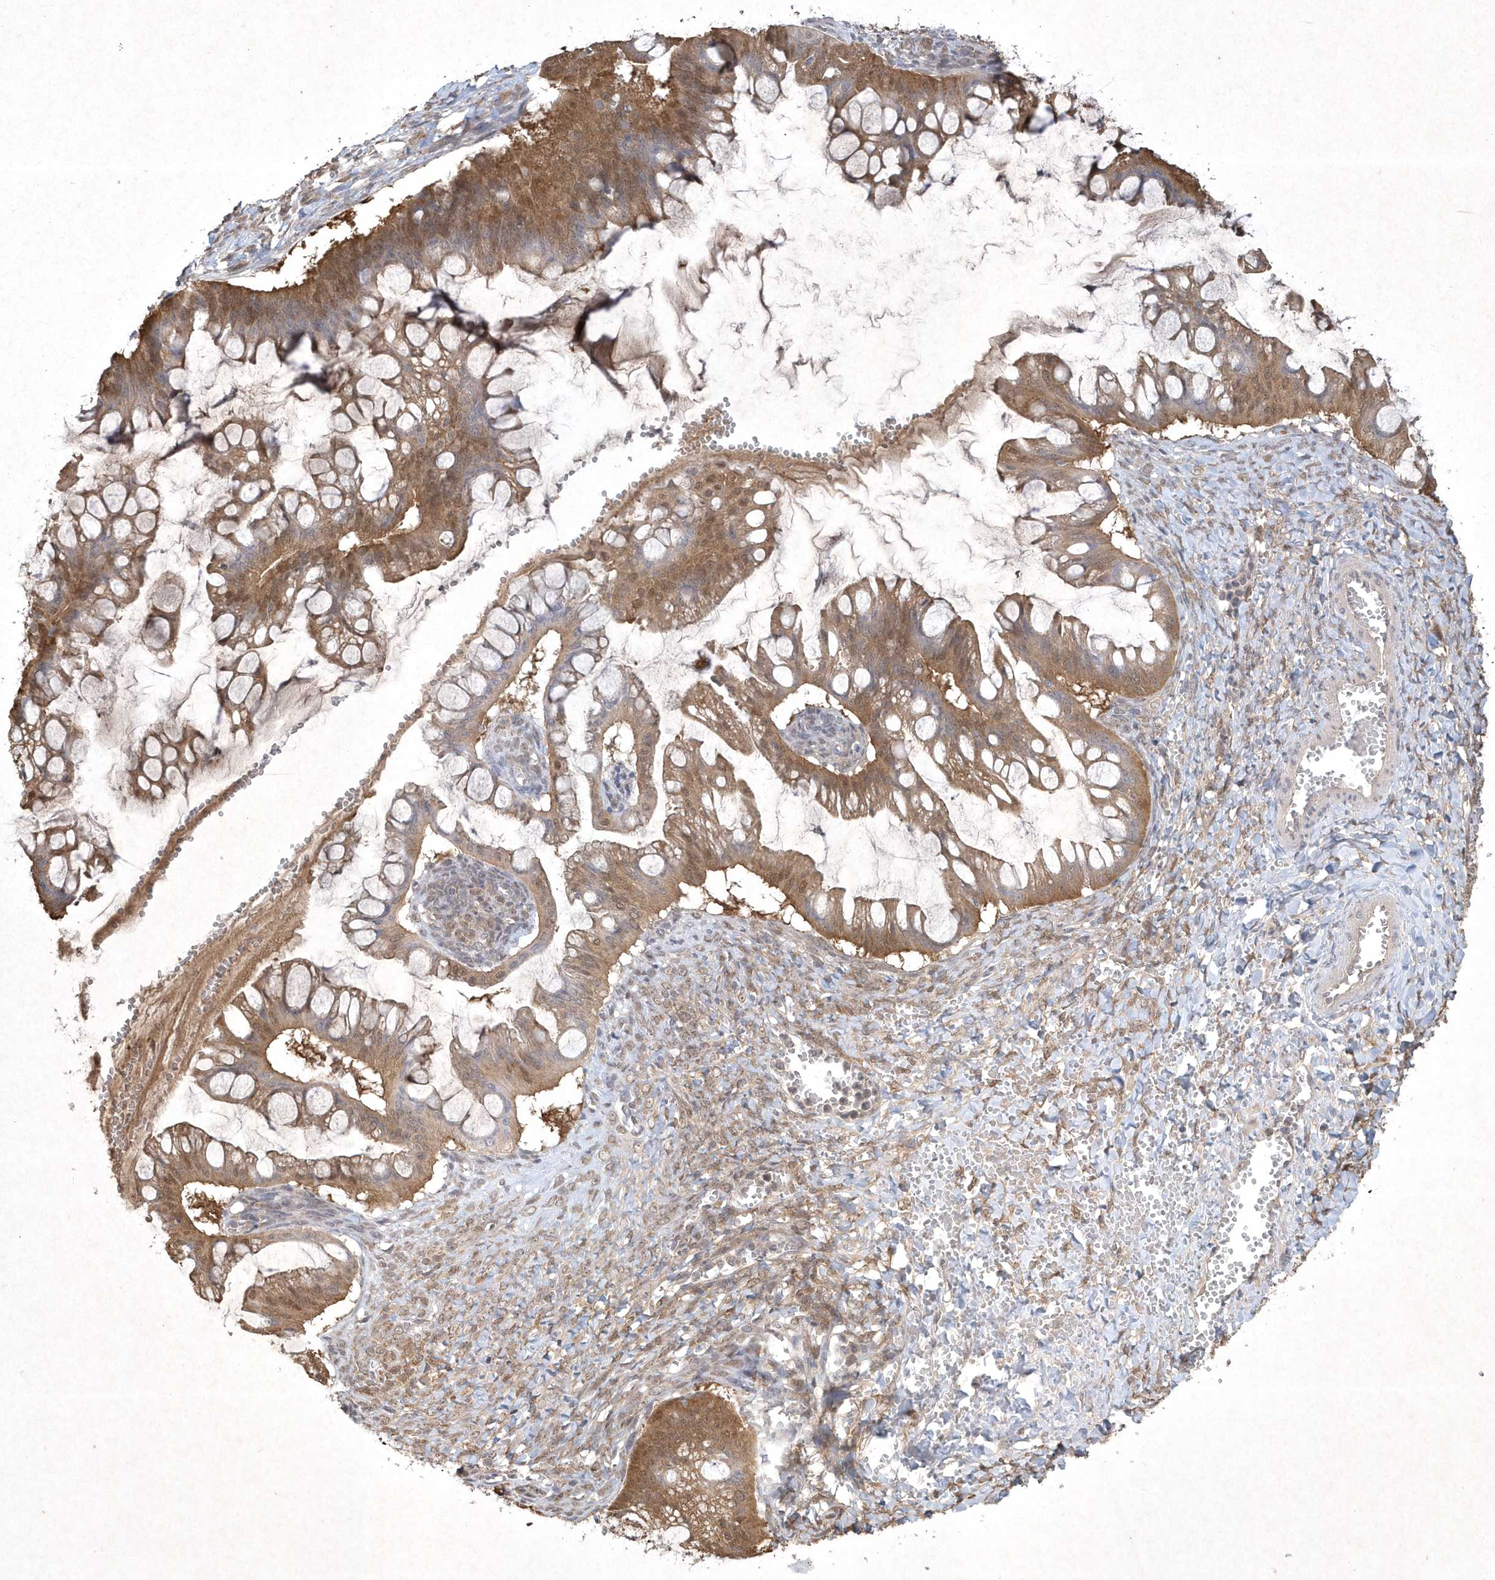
{"staining": {"intensity": "moderate", "quantity": ">75%", "location": "cytoplasmic/membranous,nuclear"}, "tissue": "ovarian cancer", "cell_type": "Tumor cells", "image_type": "cancer", "snomed": [{"axis": "morphology", "description": "Cystadenocarcinoma, mucinous, NOS"}, {"axis": "topography", "description": "Ovary"}], "caption": "Moderate cytoplasmic/membranous and nuclear expression is appreciated in about >75% of tumor cells in ovarian cancer.", "gene": "AKR7A2", "patient": {"sex": "female", "age": 73}}